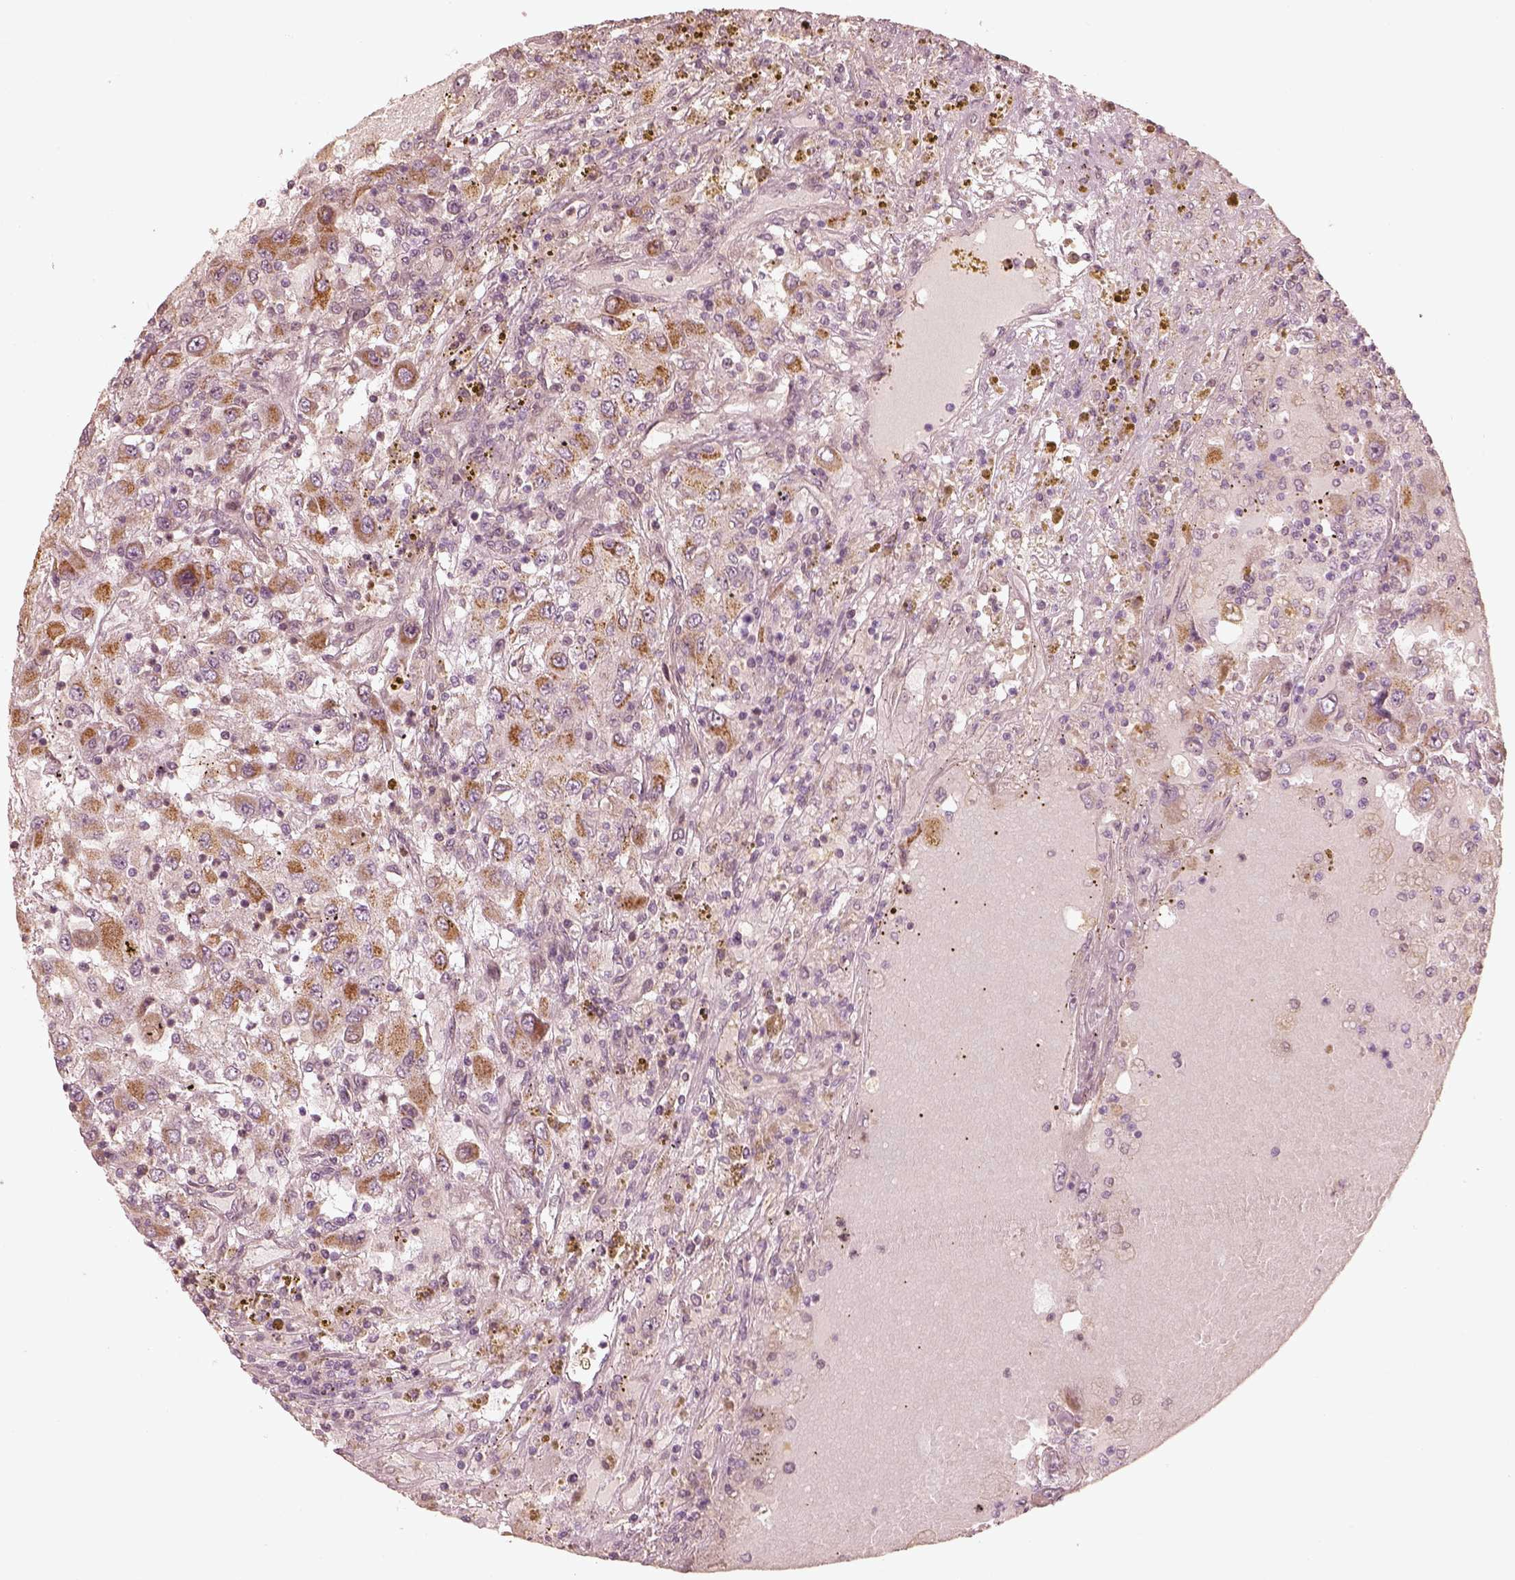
{"staining": {"intensity": "moderate", "quantity": ">75%", "location": "cytoplasmic/membranous"}, "tissue": "renal cancer", "cell_type": "Tumor cells", "image_type": "cancer", "snomed": [{"axis": "morphology", "description": "Adenocarcinoma, NOS"}, {"axis": "topography", "description": "Kidney"}], "caption": "Moderate cytoplasmic/membranous positivity for a protein is identified in about >75% of tumor cells of renal cancer using immunohistochemistry.", "gene": "WLS", "patient": {"sex": "female", "age": 67}}